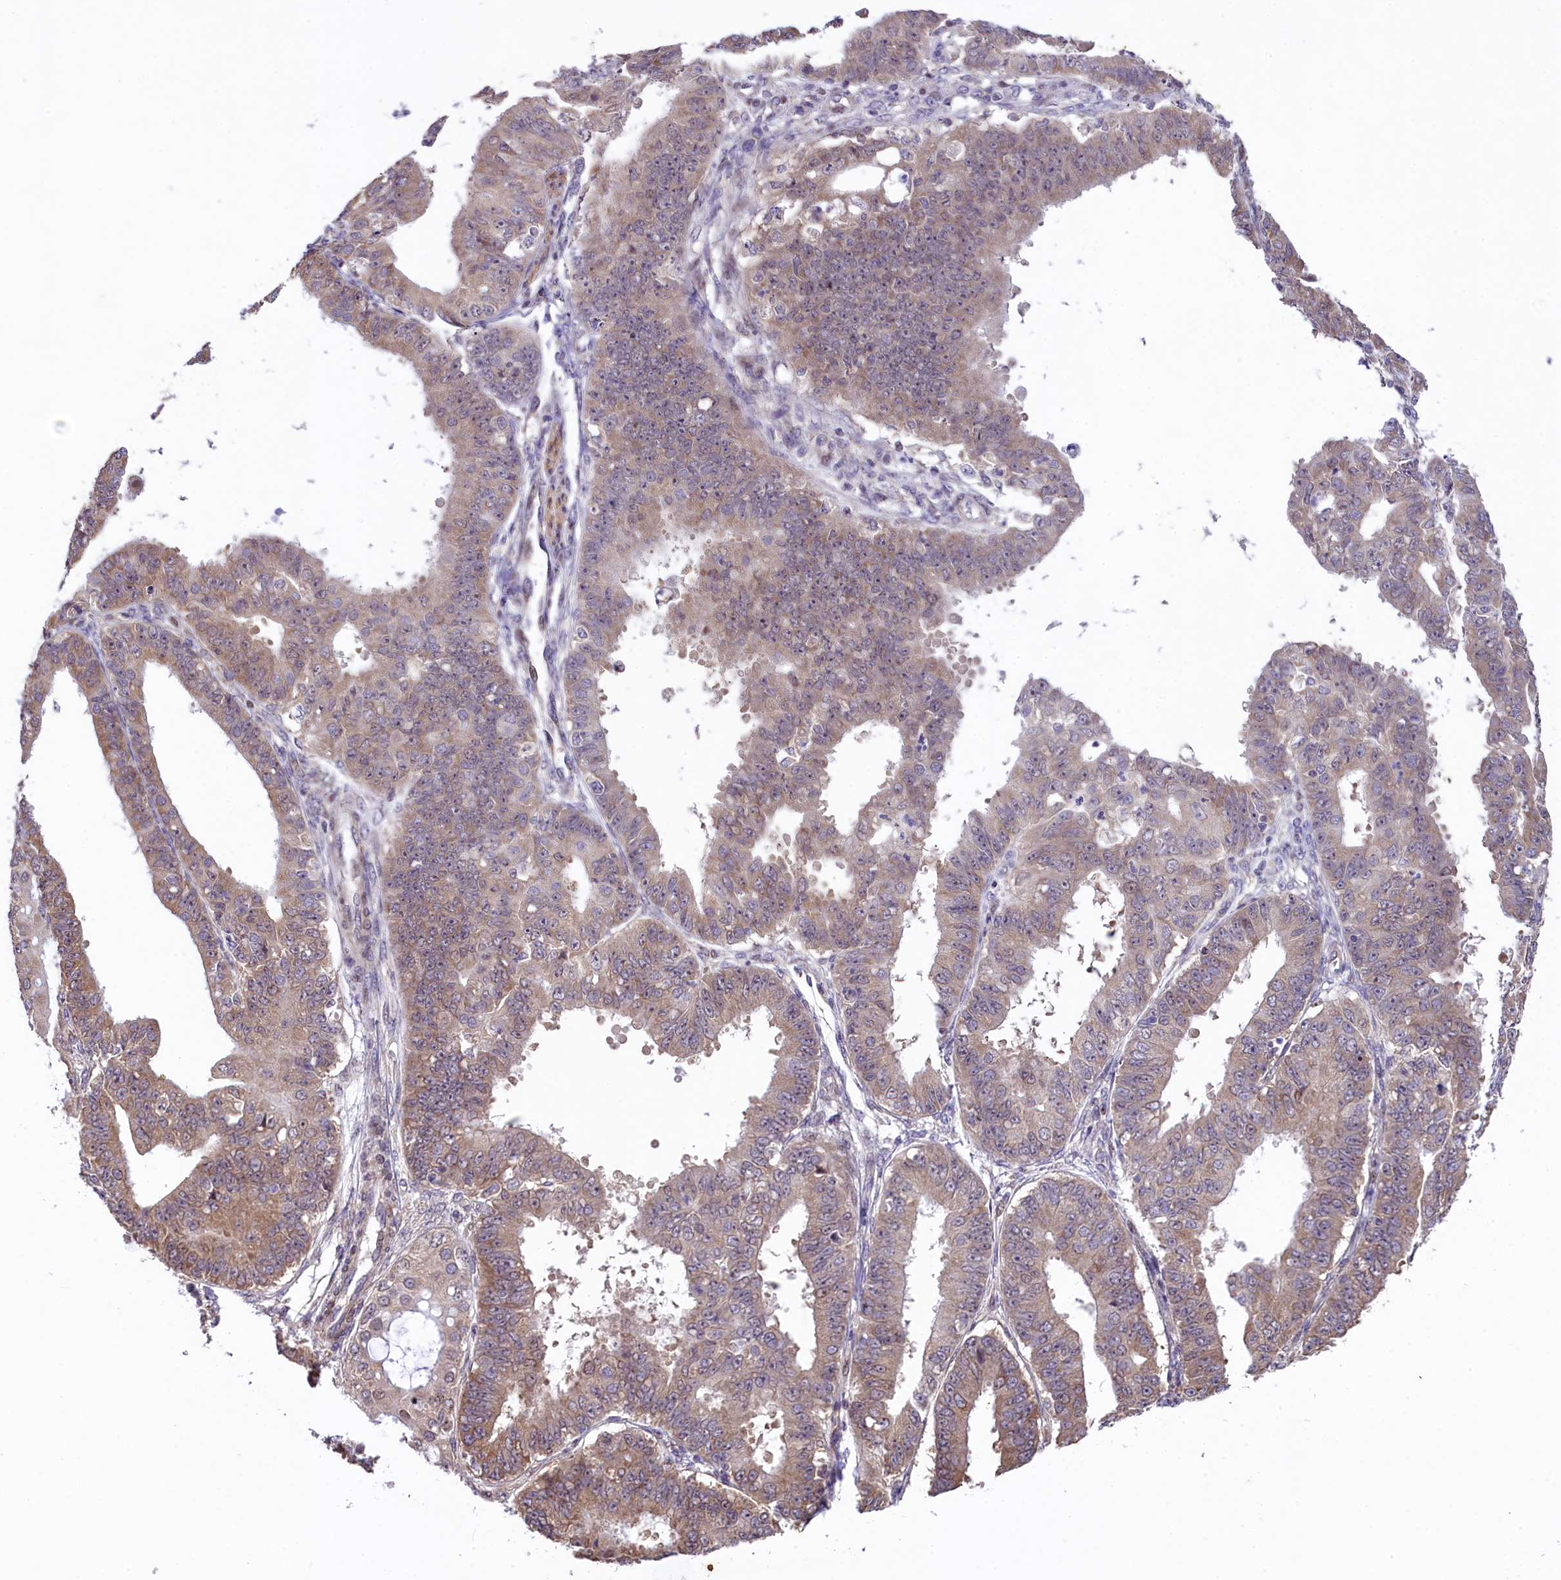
{"staining": {"intensity": "moderate", "quantity": ">75%", "location": "cytoplasmic/membranous"}, "tissue": "ovarian cancer", "cell_type": "Tumor cells", "image_type": "cancer", "snomed": [{"axis": "morphology", "description": "Carcinoma, endometroid"}, {"axis": "topography", "description": "Appendix"}, {"axis": "topography", "description": "Ovary"}], "caption": "Protein expression analysis of ovarian cancer (endometroid carcinoma) reveals moderate cytoplasmic/membranous positivity in about >75% of tumor cells. Immunohistochemistry (ihc) stains the protein in brown and the nuclei are stained blue.", "gene": "RBBP8", "patient": {"sex": "female", "age": 42}}